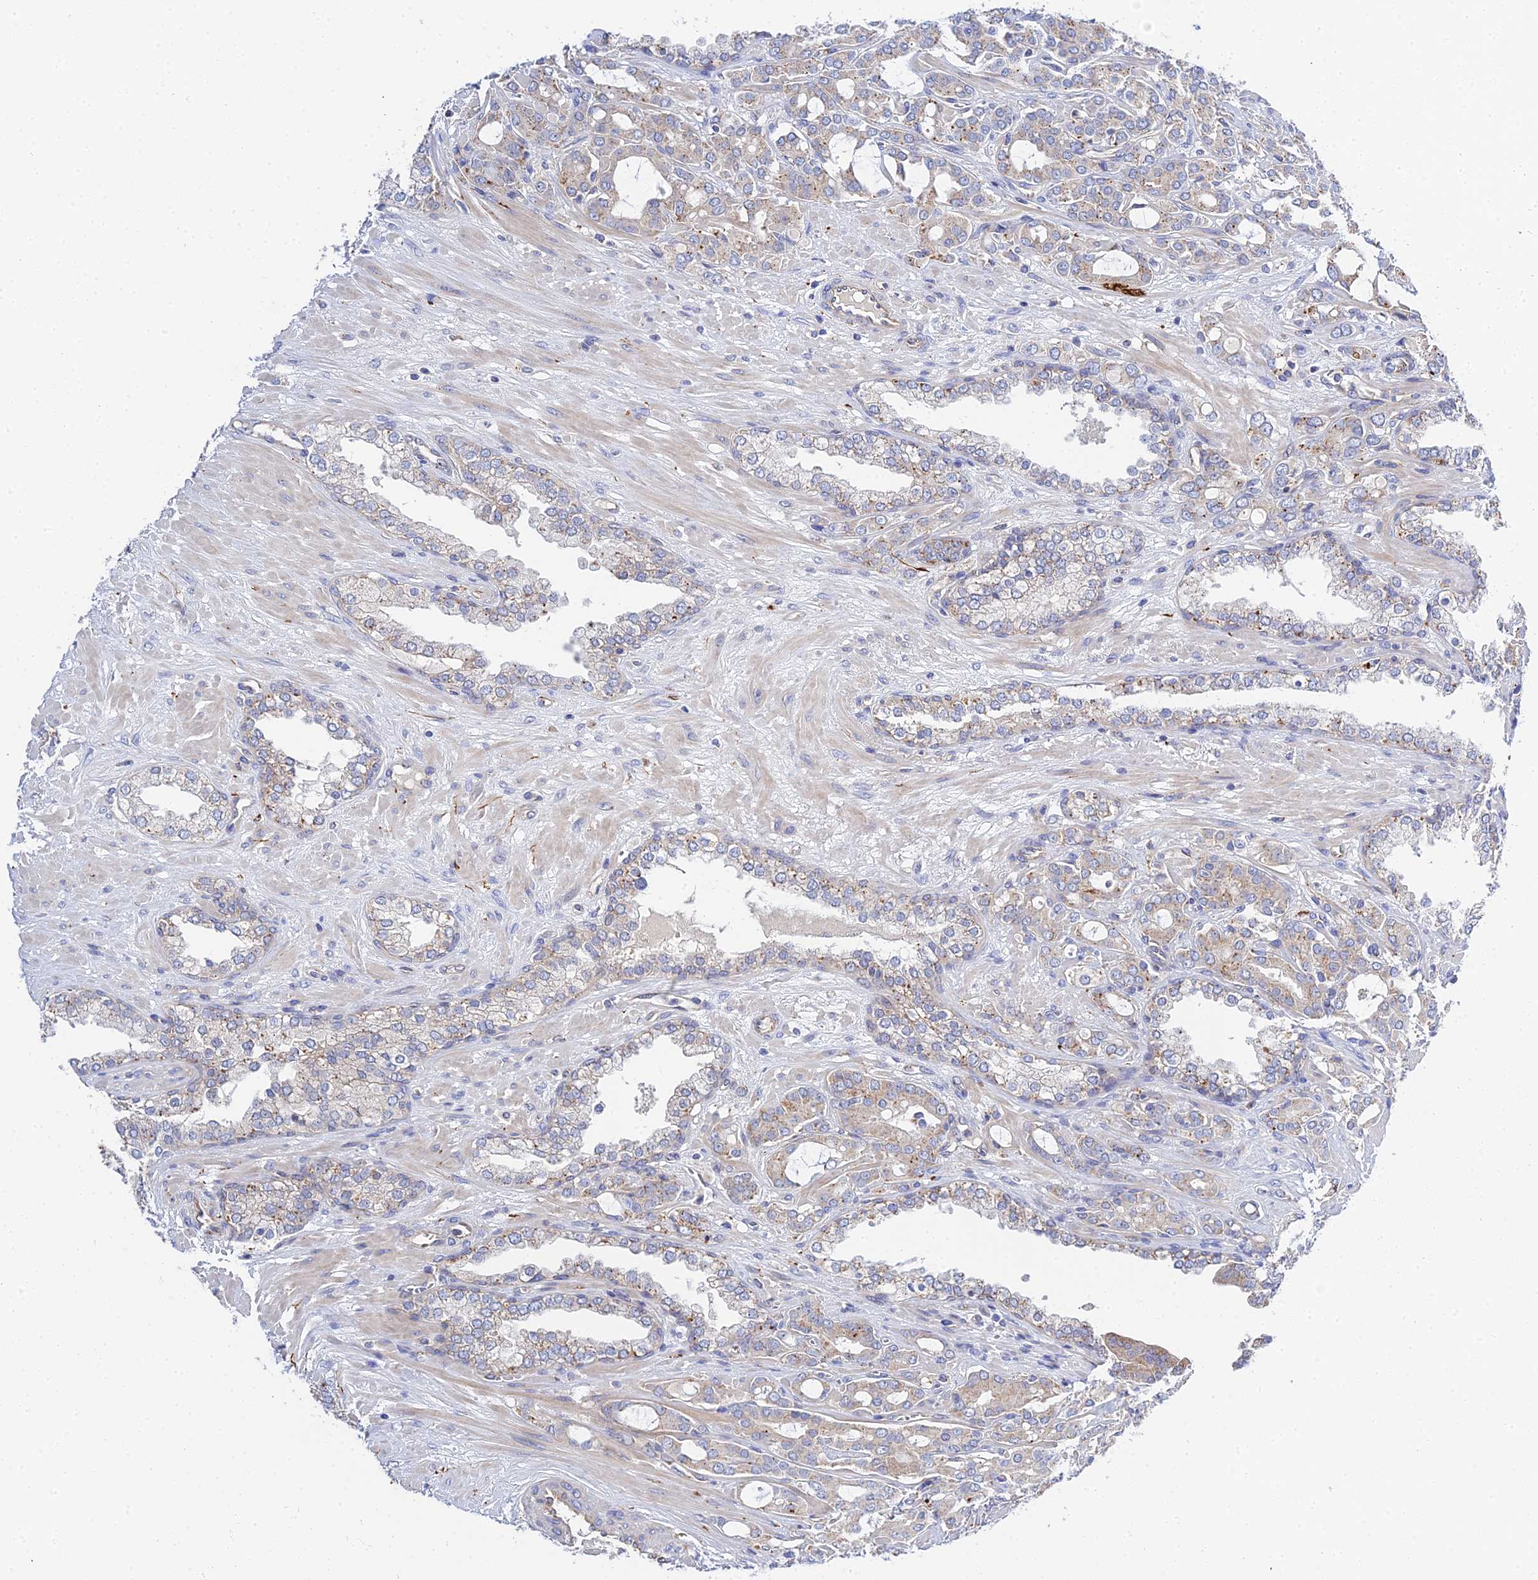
{"staining": {"intensity": "moderate", "quantity": "25%-75%", "location": "cytoplasmic/membranous"}, "tissue": "prostate cancer", "cell_type": "Tumor cells", "image_type": "cancer", "snomed": [{"axis": "morphology", "description": "Adenocarcinoma, High grade"}, {"axis": "topography", "description": "Prostate"}], "caption": "DAB immunohistochemical staining of prostate cancer reveals moderate cytoplasmic/membranous protein expression in about 25%-75% of tumor cells. (IHC, brightfield microscopy, high magnification).", "gene": "APOBEC3H", "patient": {"sex": "male", "age": 72}}